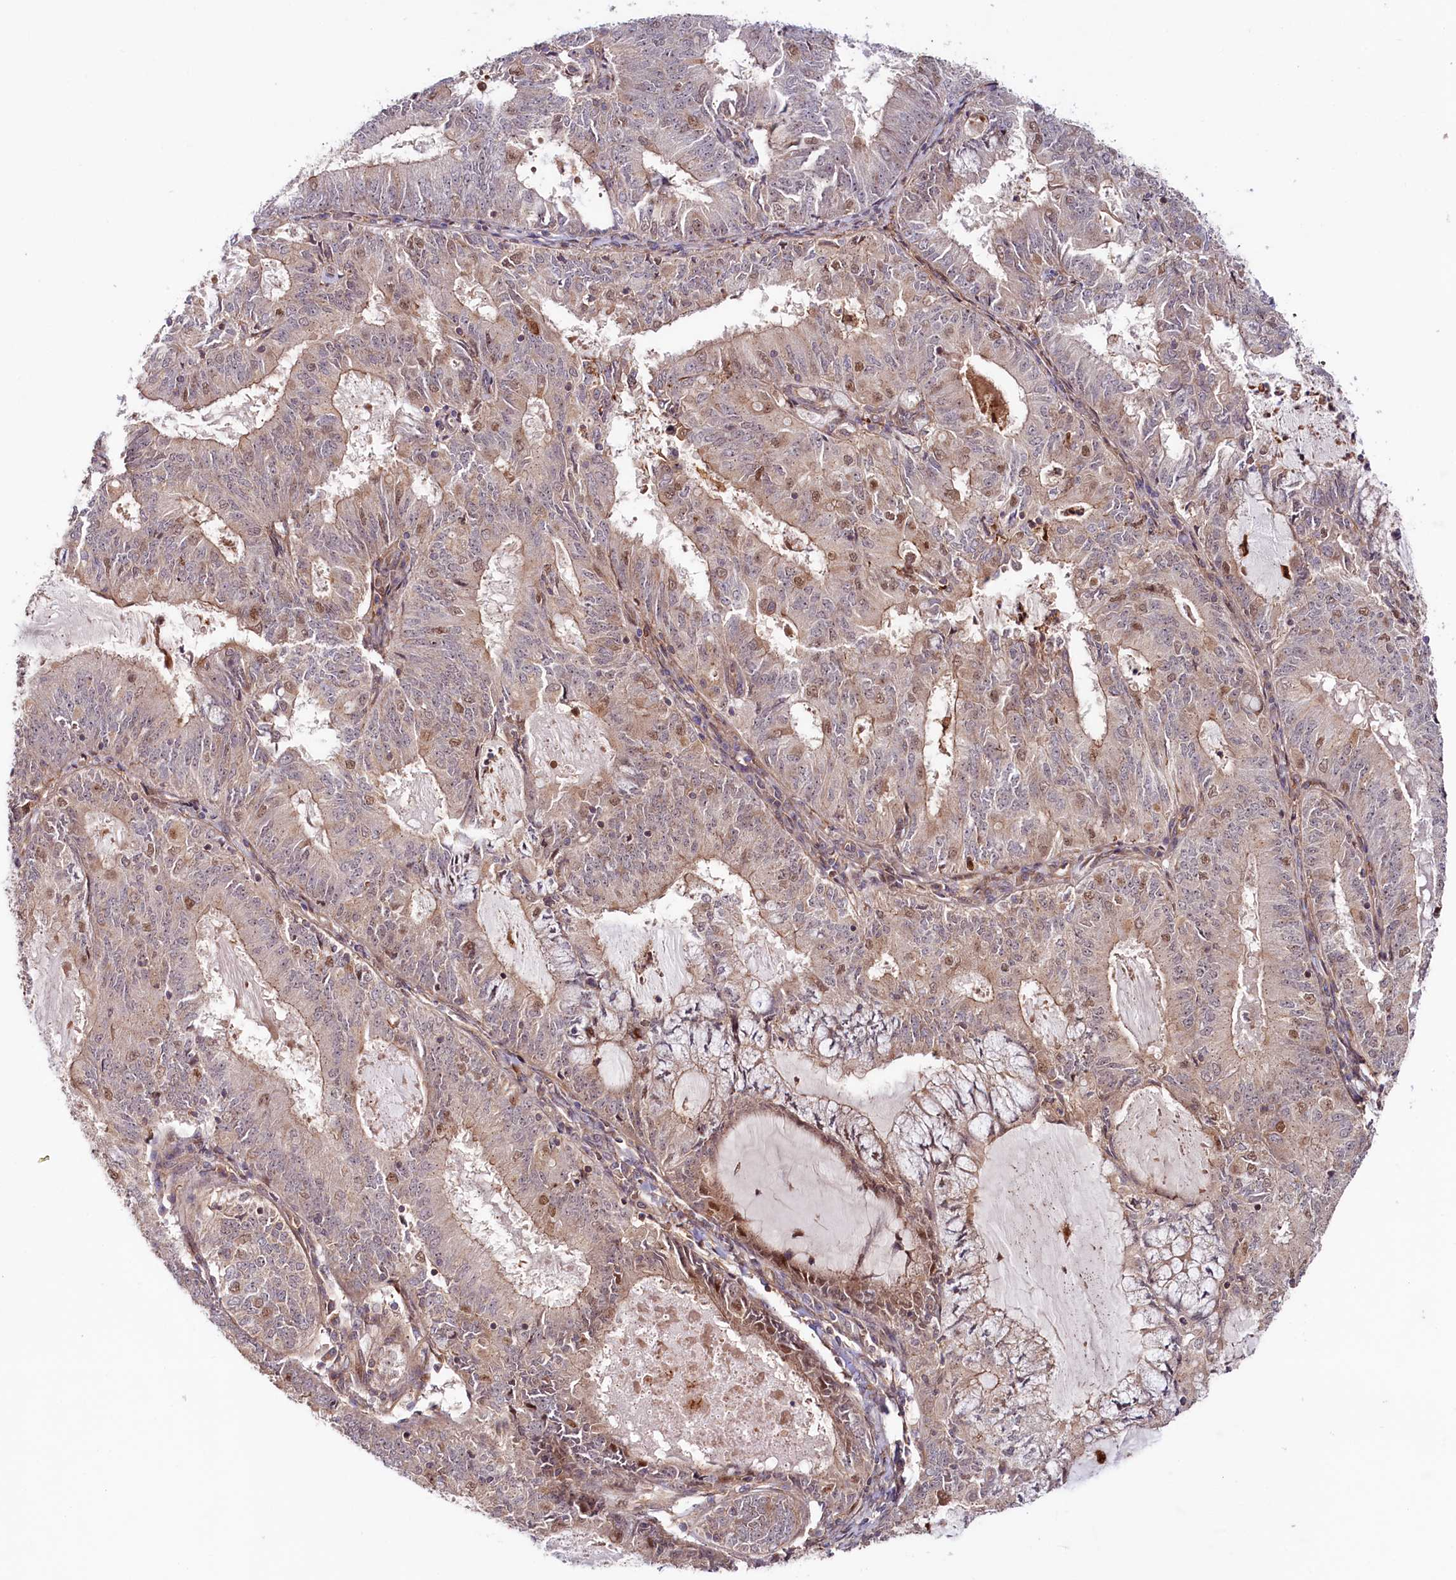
{"staining": {"intensity": "moderate", "quantity": "25%-75%", "location": "cytoplasmic/membranous,nuclear"}, "tissue": "endometrial cancer", "cell_type": "Tumor cells", "image_type": "cancer", "snomed": [{"axis": "morphology", "description": "Adenocarcinoma, NOS"}, {"axis": "topography", "description": "Endometrium"}], "caption": "Endometrial cancer (adenocarcinoma) stained with DAB (3,3'-diaminobenzidine) immunohistochemistry (IHC) shows medium levels of moderate cytoplasmic/membranous and nuclear positivity in about 25%-75% of tumor cells.", "gene": "NEDD1", "patient": {"sex": "female", "age": 57}}